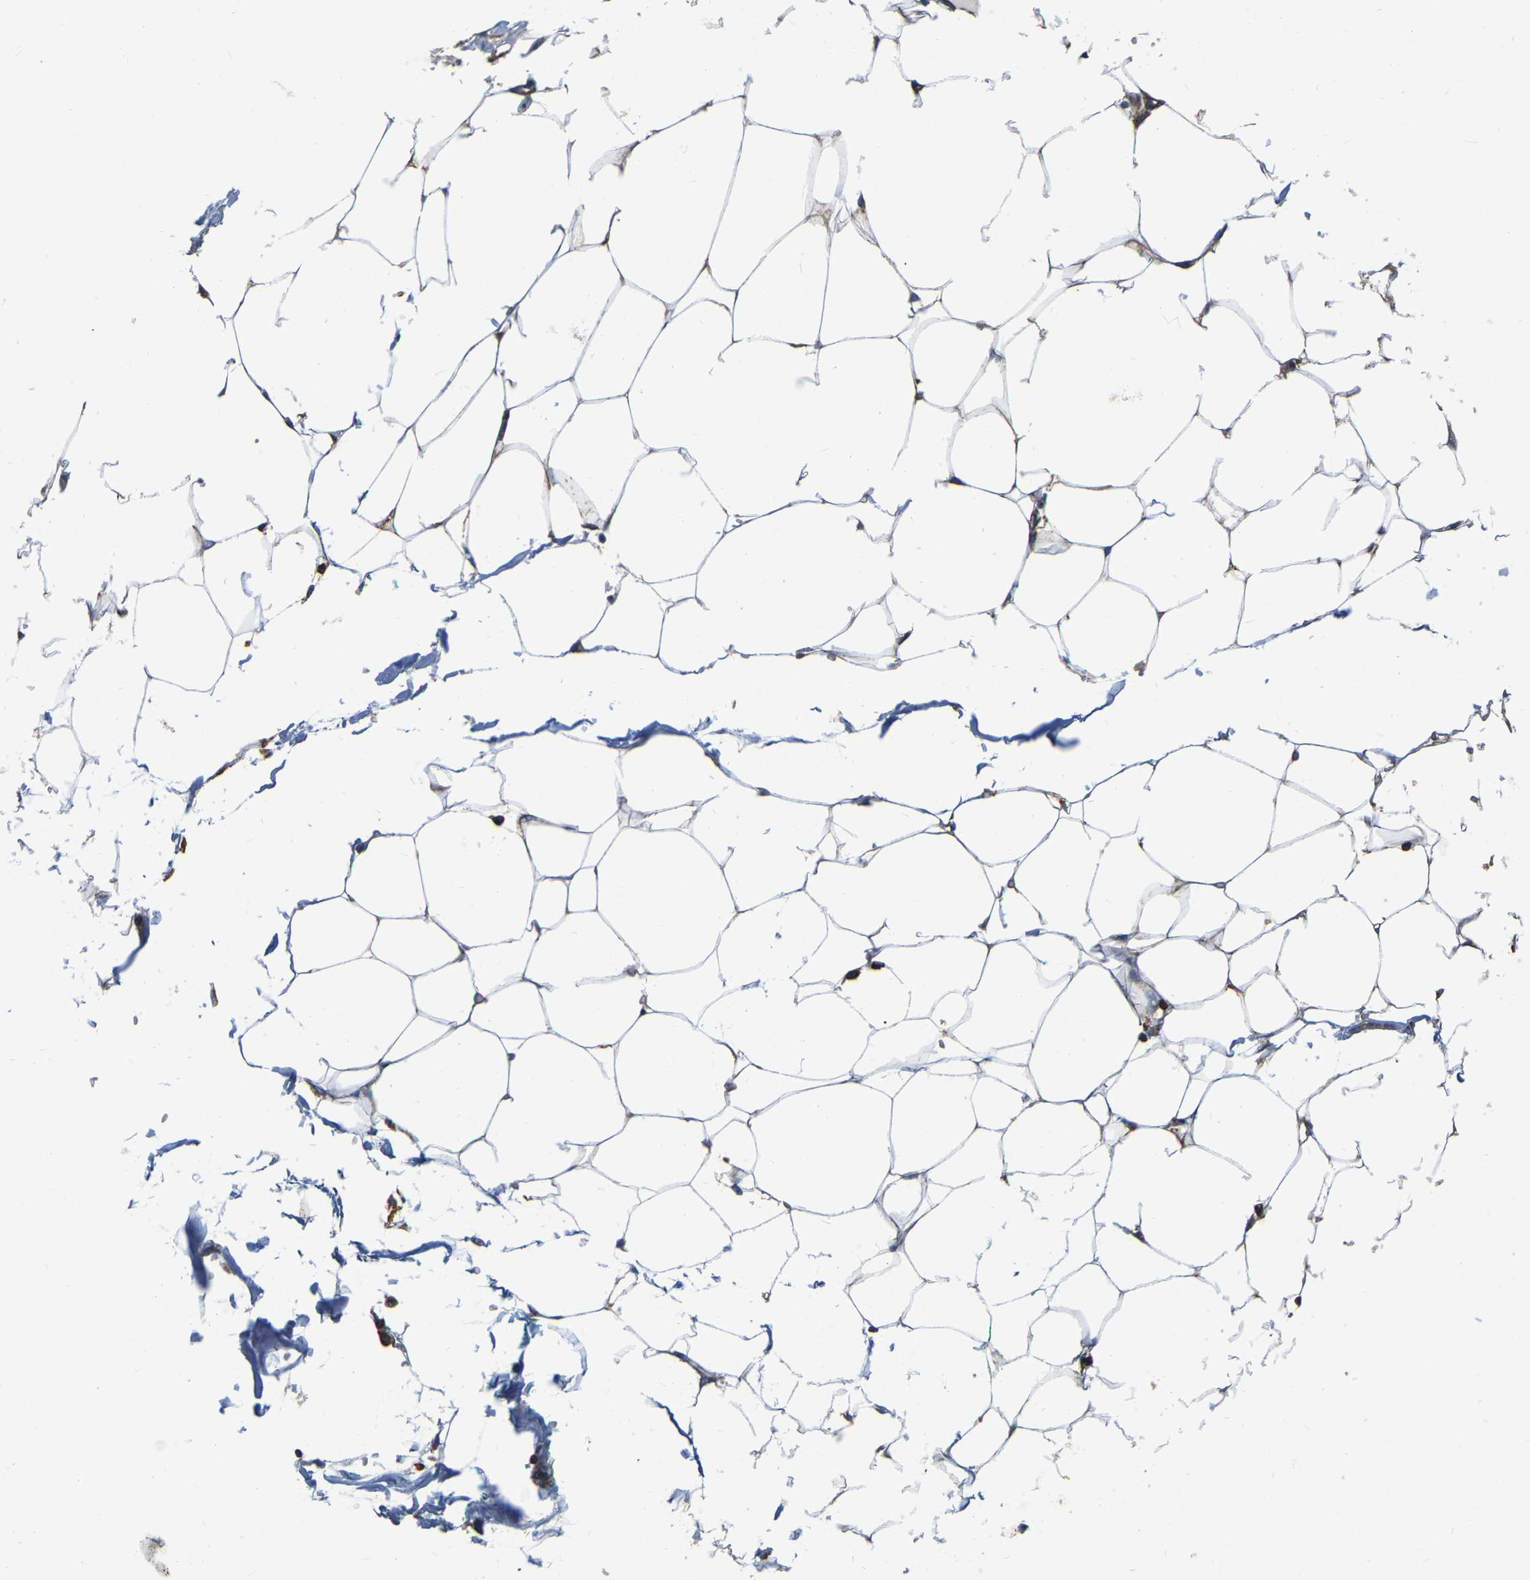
{"staining": {"intensity": "weak", "quantity": "<25%", "location": "cytoplasmic/membranous"}, "tissue": "adipose tissue", "cell_type": "Adipocytes", "image_type": "normal", "snomed": [{"axis": "morphology", "description": "Normal tissue, NOS"}, {"axis": "morphology", "description": "Adenocarcinoma, NOS"}, {"axis": "topography", "description": "Colon"}, {"axis": "topography", "description": "Peripheral nerve tissue"}], "caption": "Immunohistochemistry image of benign adipose tissue: human adipose tissue stained with DAB displays no significant protein positivity in adipocytes.", "gene": "GARS1", "patient": {"sex": "male", "age": 14}}